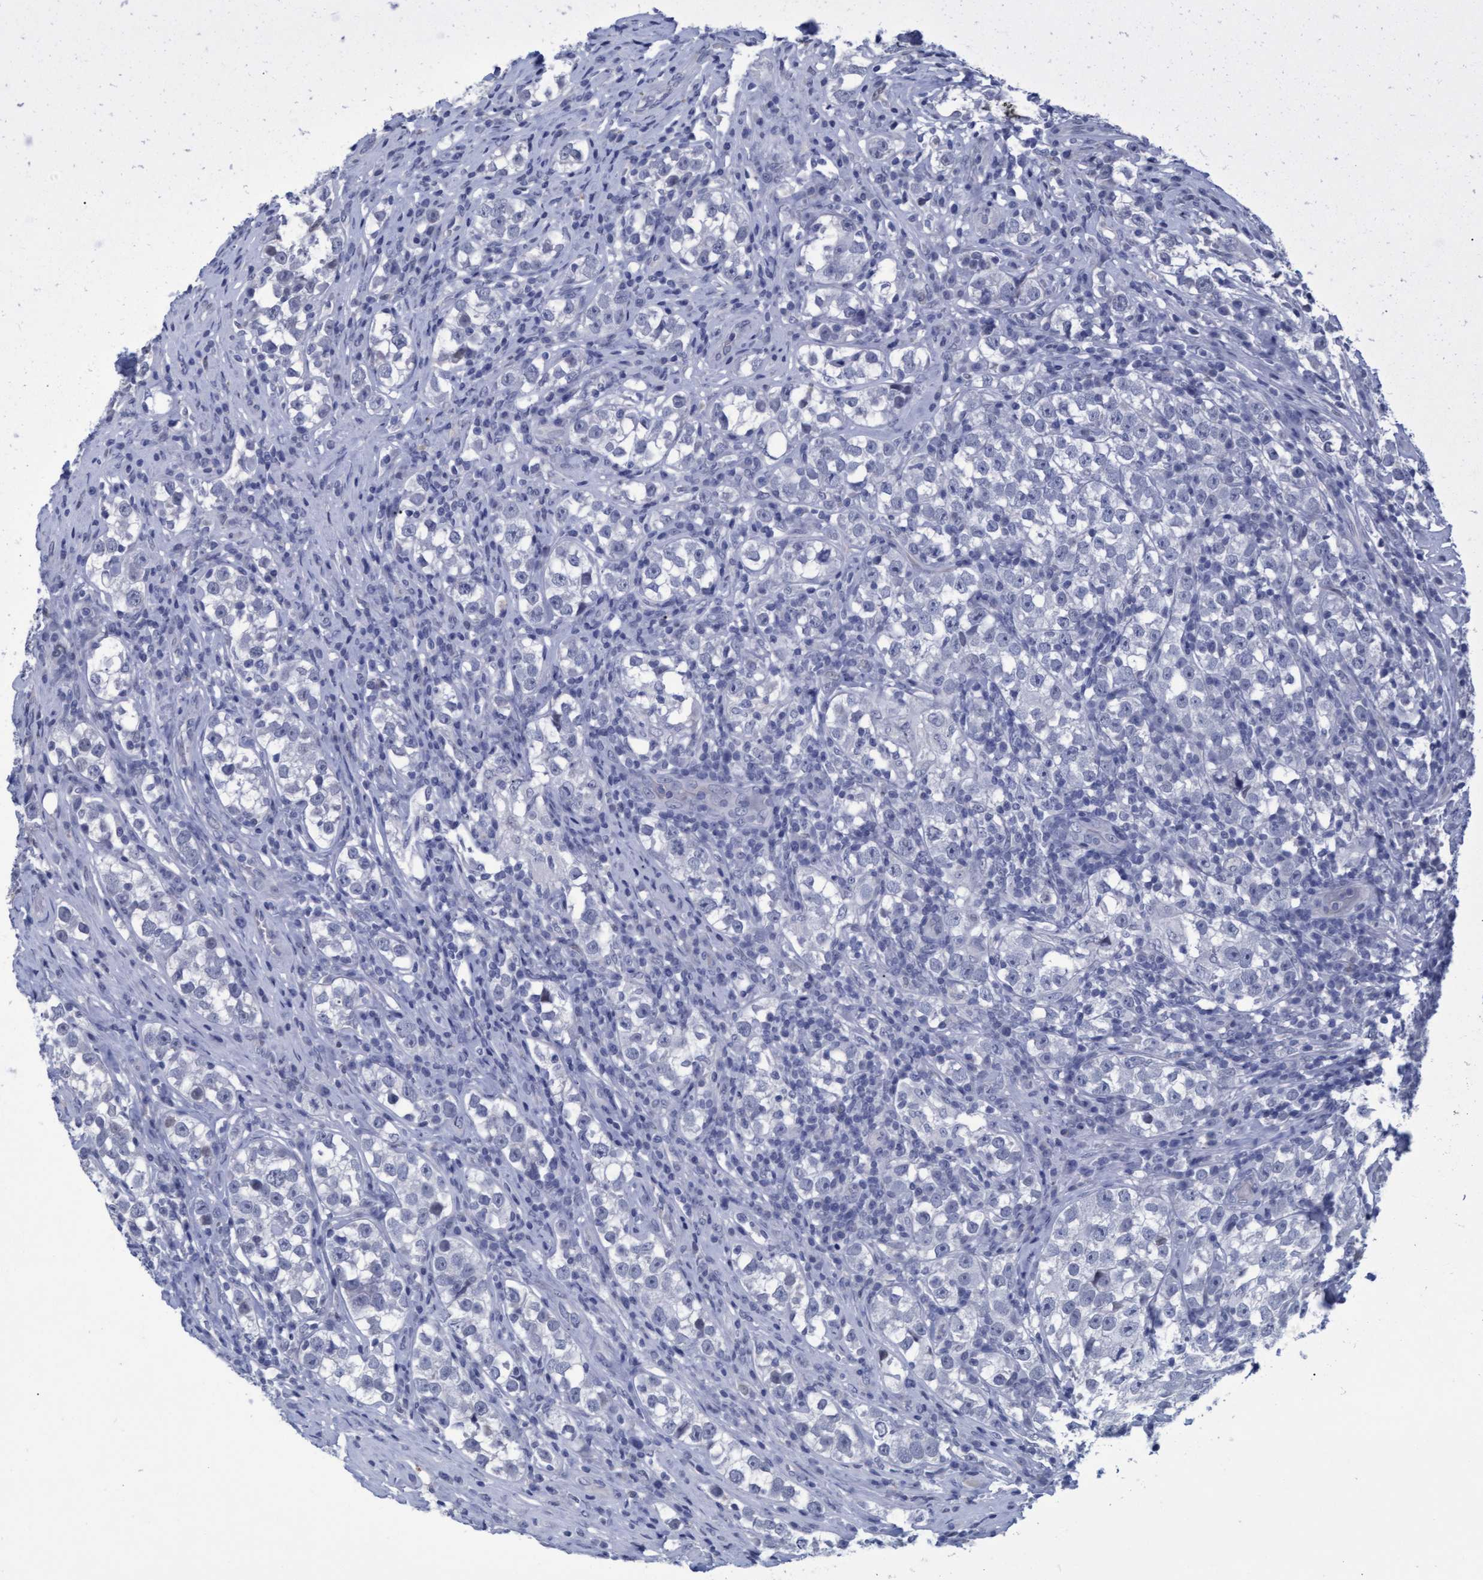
{"staining": {"intensity": "negative", "quantity": "none", "location": "none"}, "tissue": "testis cancer", "cell_type": "Tumor cells", "image_type": "cancer", "snomed": [{"axis": "morphology", "description": "Normal tissue, NOS"}, {"axis": "morphology", "description": "Seminoma, NOS"}, {"axis": "topography", "description": "Testis"}], "caption": "Immunohistochemistry micrograph of neoplastic tissue: testis cancer (seminoma) stained with DAB (3,3'-diaminobenzidine) reveals no significant protein staining in tumor cells.", "gene": "PROCA1", "patient": {"sex": "male", "age": 43}}